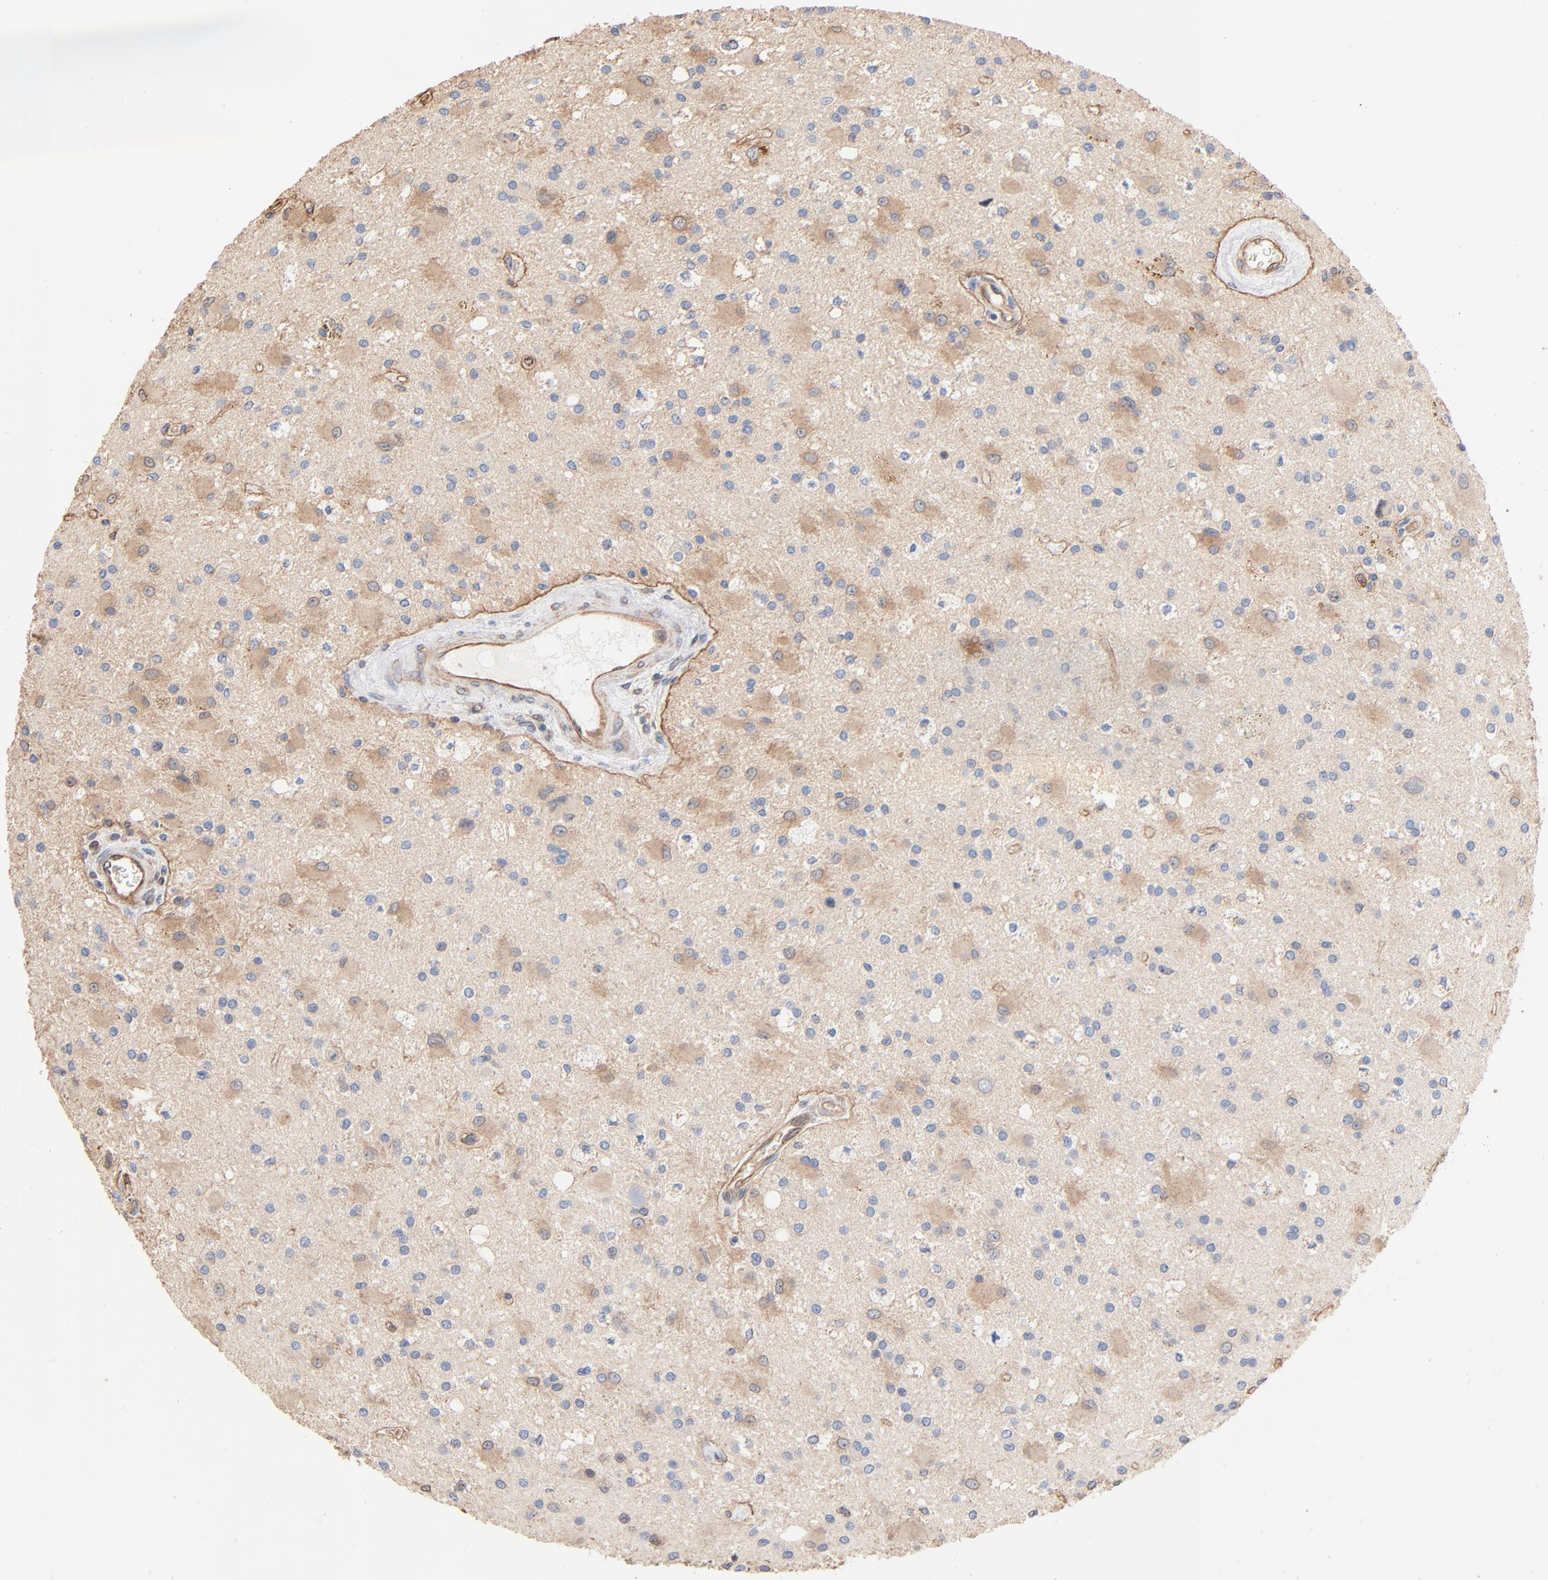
{"staining": {"intensity": "weak", "quantity": "25%-75%", "location": "cytoplasmic/membranous"}, "tissue": "glioma", "cell_type": "Tumor cells", "image_type": "cancer", "snomed": [{"axis": "morphology", "description": "Glioma, malignant, Low grade"}, {"axis": "topography", "description": "Brain"}], "caption": "A high-resolution histopathology image shows immunohistochemistry (IHC) staining of glioma, which shows weak cytoplasmic/membranous expression in about 25%-75% of tumor cells.", "gene": "ABCD4", "patient": {"sex": "male", "age": 58}}